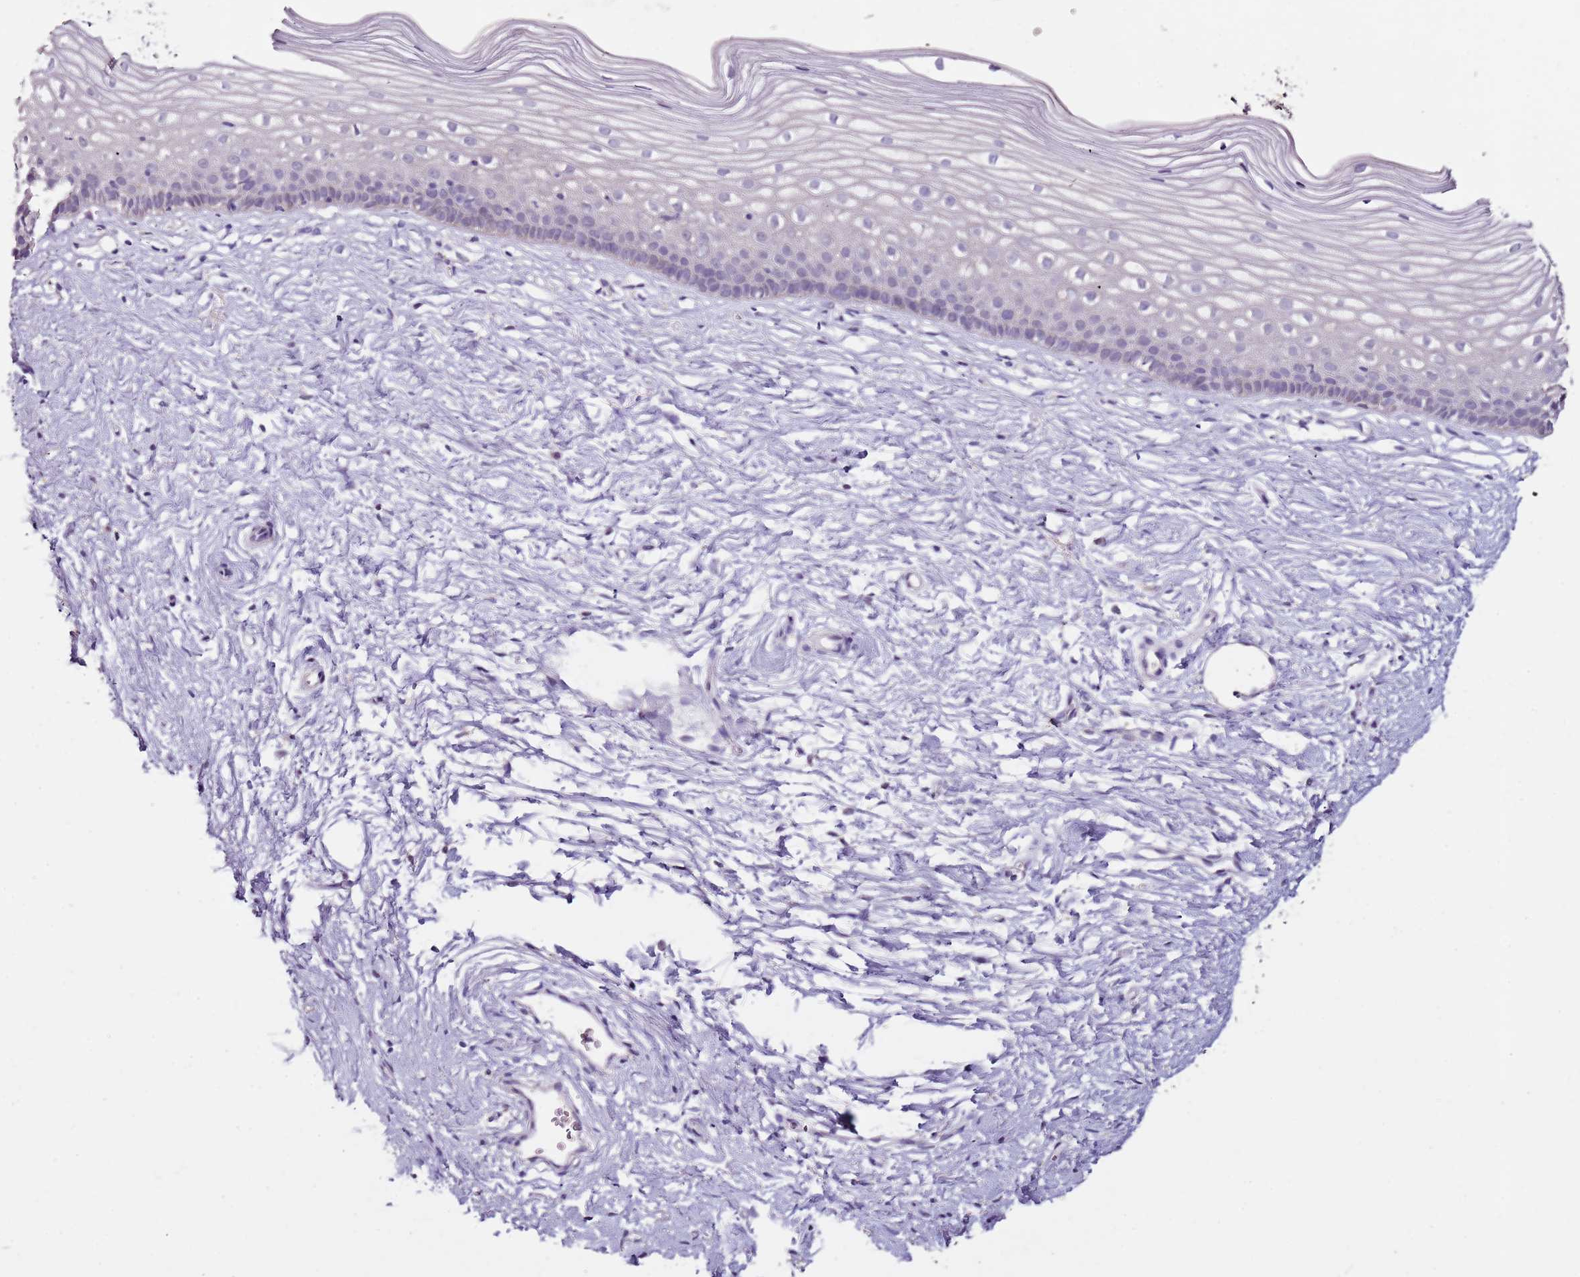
{"staining": {"intensity": "negative", "quantity": "none", "location": "none"}, "tissue": "cervix", "cell_type": "Glandular cells", "image_type": "normal", "snomed": [{"axis": "morphology", "description": "Normal tissue, NOS"}, {"axis": "topography", "description": "Cervix"}], "caption": "Immunohistochemistry photomicrograph of benign human cervix stained for a protein (brown), which reveals no expression in glandular cells.", "gene": "MDH1", "patient": {"sex": "female", "age": 40}}